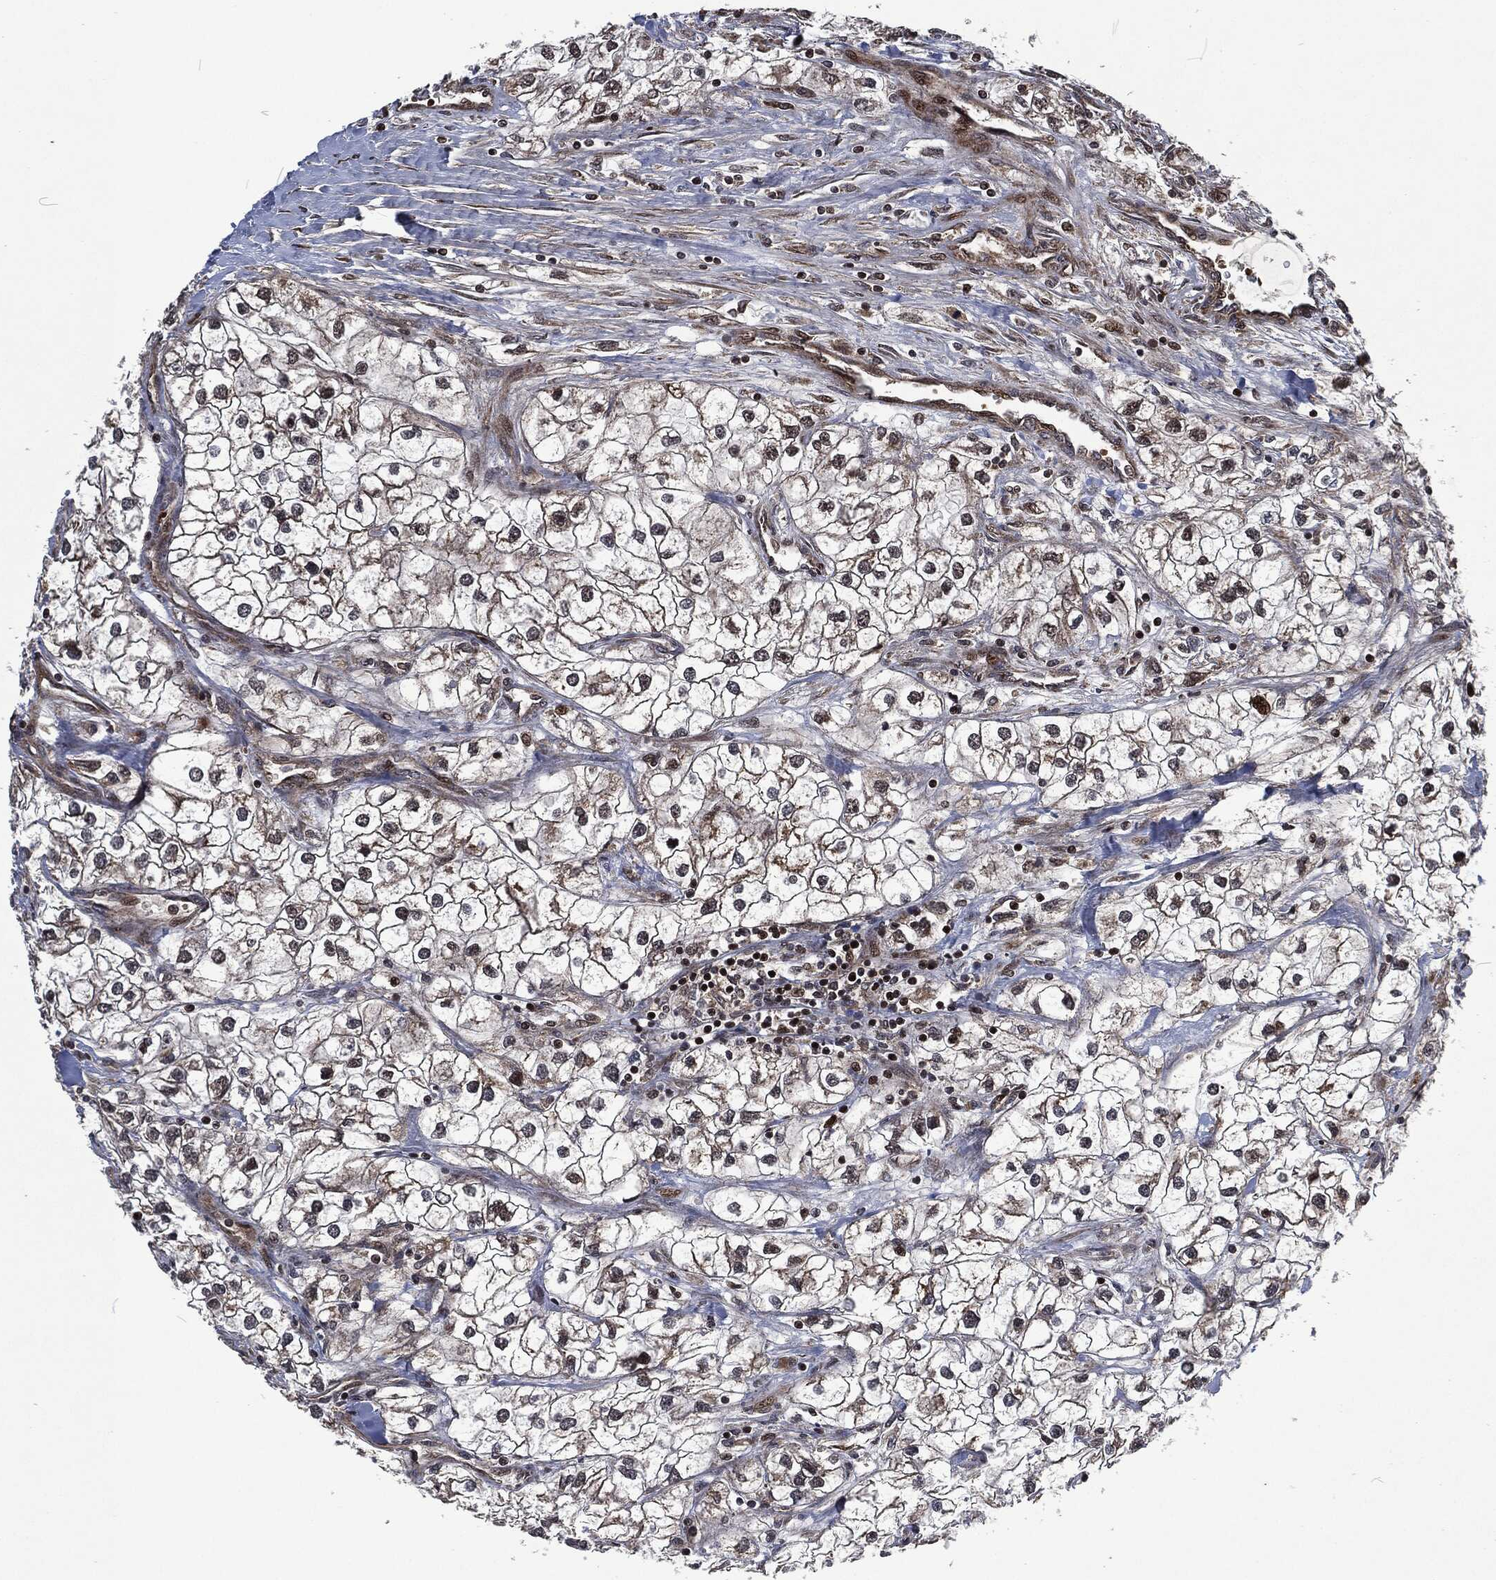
{"staining": {"intensity": "moderate", "quantity": "<25%", "location": "cytoplasmic/membranous"}, "tissue": "renal cancer", "cell_type": "Tumor cells", "image_type": "cancer", "snomed": [{"axis": "morphology", "description": "Adenocarcinoma, NOS"}, {"axis": "topography", "description": "Kidney"}], "caption": "High-magnification brightfield microscopy of renal cancer (adenocarcinoma) stained with DAB (brown) and counterstained with hematoxylin (blue). tumor cells exhibit moderate cytoplasmic/membranous expression is appreciated in about<25% of cells. The staining was performed using DAB to visualize the protein expression in brown, while the nuclei were stained in blue with hematoxylin (Magnification: 20x).", "gene": "CMPK2", "patient": {"sex": "male", "age": 59}}